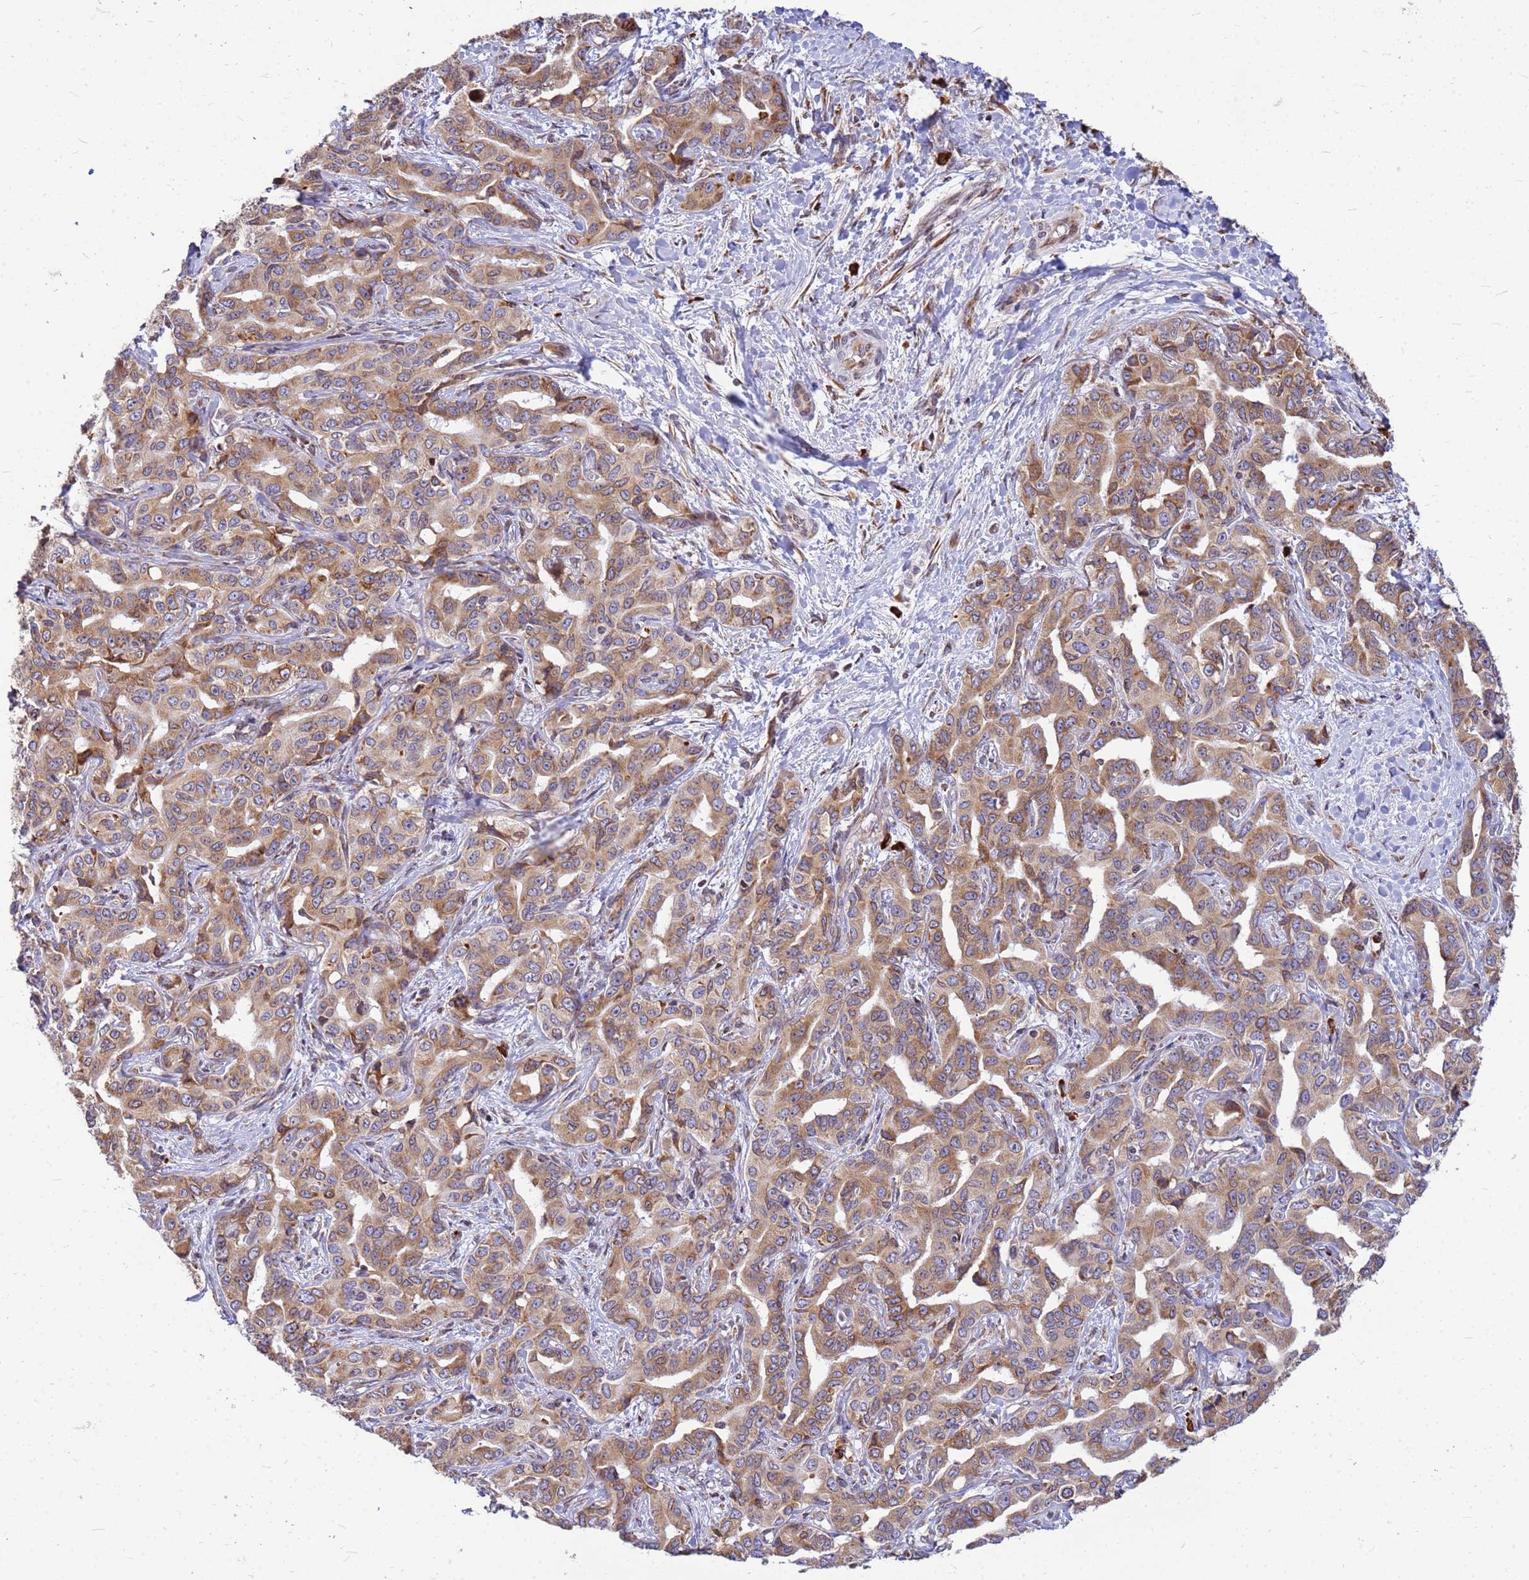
{"staining": {"intensity": "moderate", "quantity": ">75%", "location": "cytoplasmic/membranous"}, "tissue": "liver cancer", "cell_type": "Tumor cells", "image_type": "cancer", "snomed": [{"axis": "morphology", "description": "Cholangiocarcinoma"}, {"axis": "topography", "description": "Liver"}], "caption": "High-power microscopy captured an IHC image of liver cancer (cholangiocarcinoma), revealing moderate cytoplasmic/membranous positivity in about >75% of tumor cells.", "gene": "SSR4", "patient": {"sex": "male", "age": 59}}